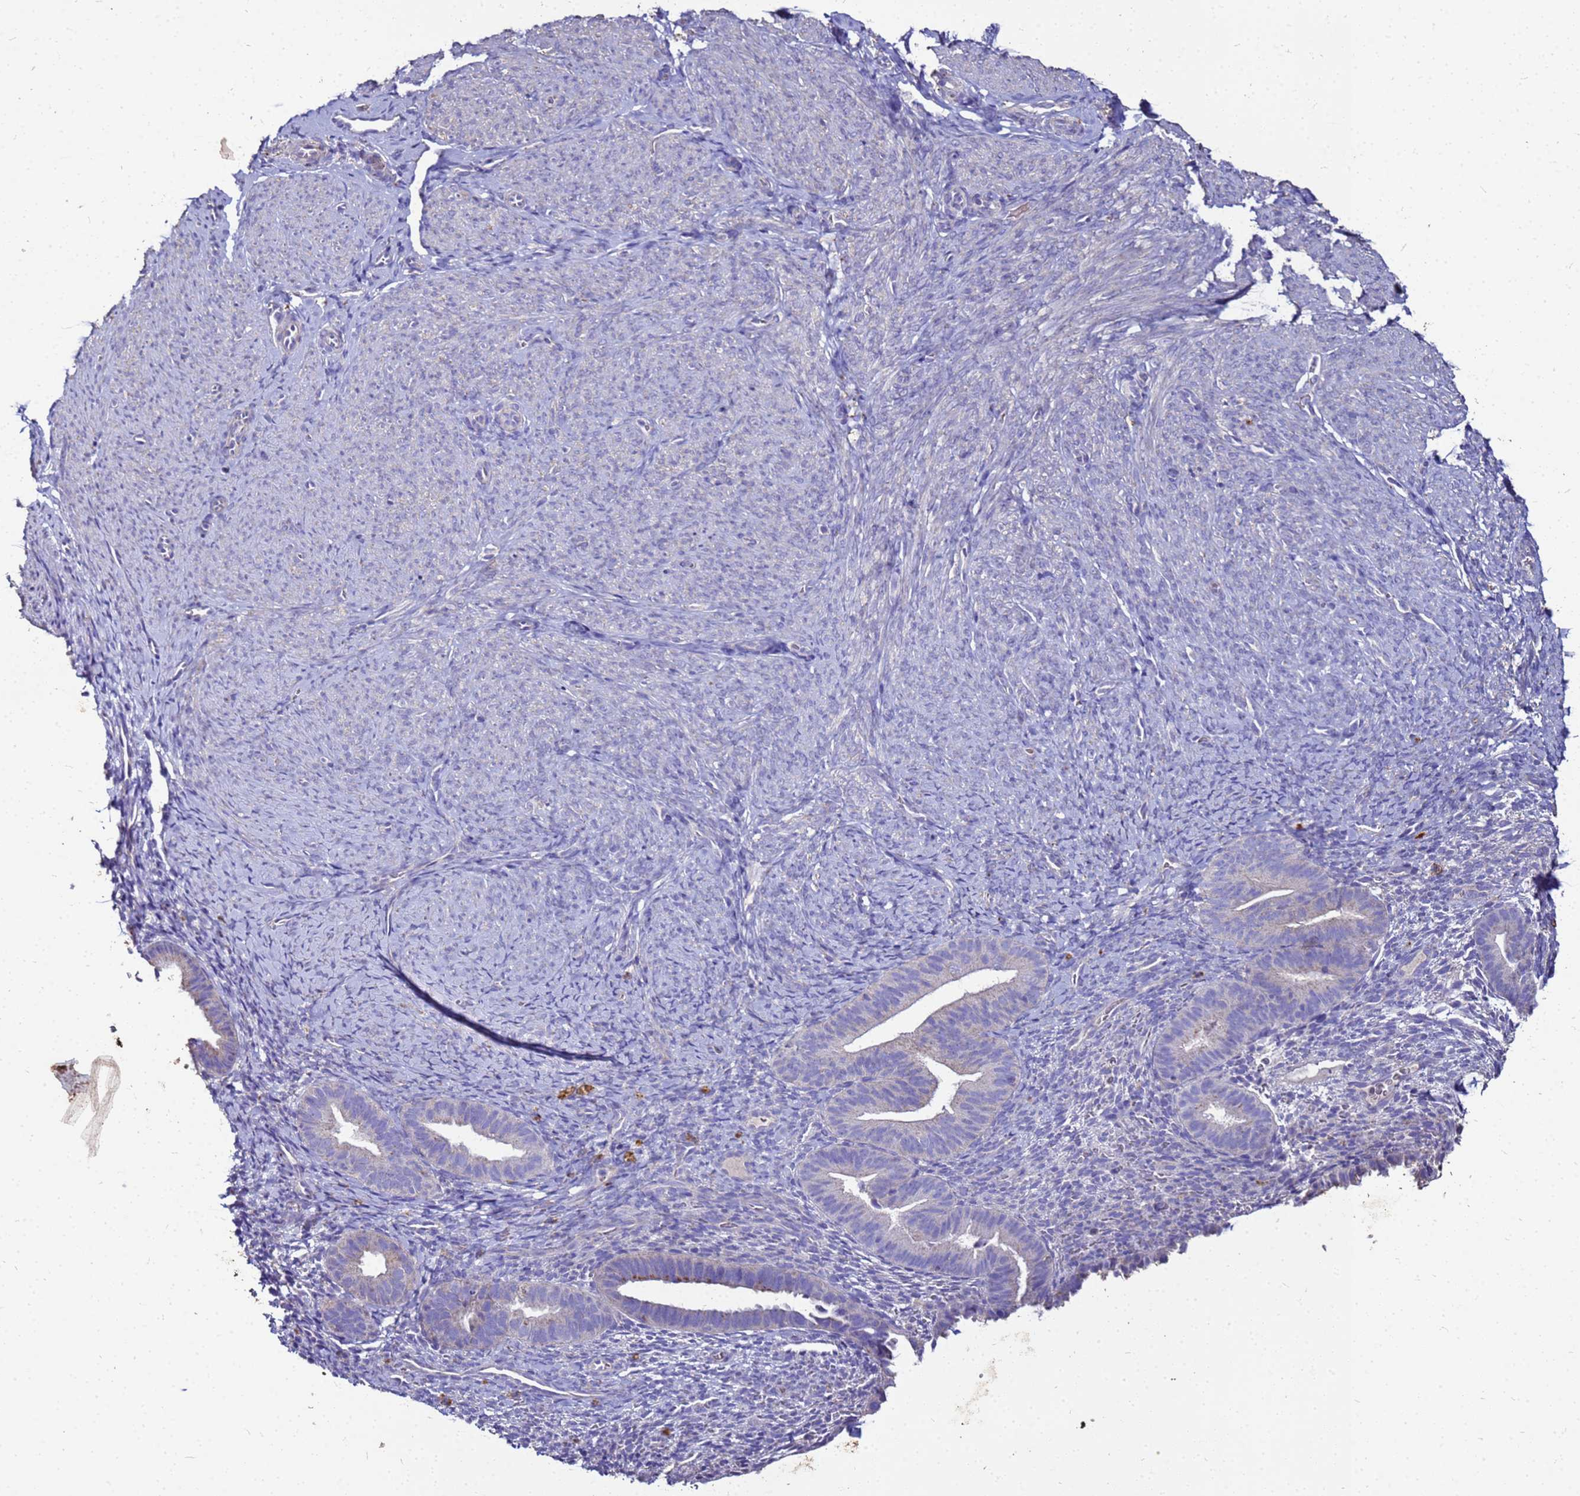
{"staining": {"intensity": "negative", "quantity": "none", "location": "none"}, "tissue": "endometrium", "cell_type": "Cells in endometrial stroma", "image_type": "normal", "snomed": [{"axis": "morphology", "description": "Normal tissue, NOS"}, {"axis": "topography", "description": "Endometrium"}], "caption": "Immunohistochemistry (IHC) of benign human endometrium reveals no expression in cells in endometrial stroma.", "gene": "S100A2", "patient": {"sex": "female", "age": 65}}